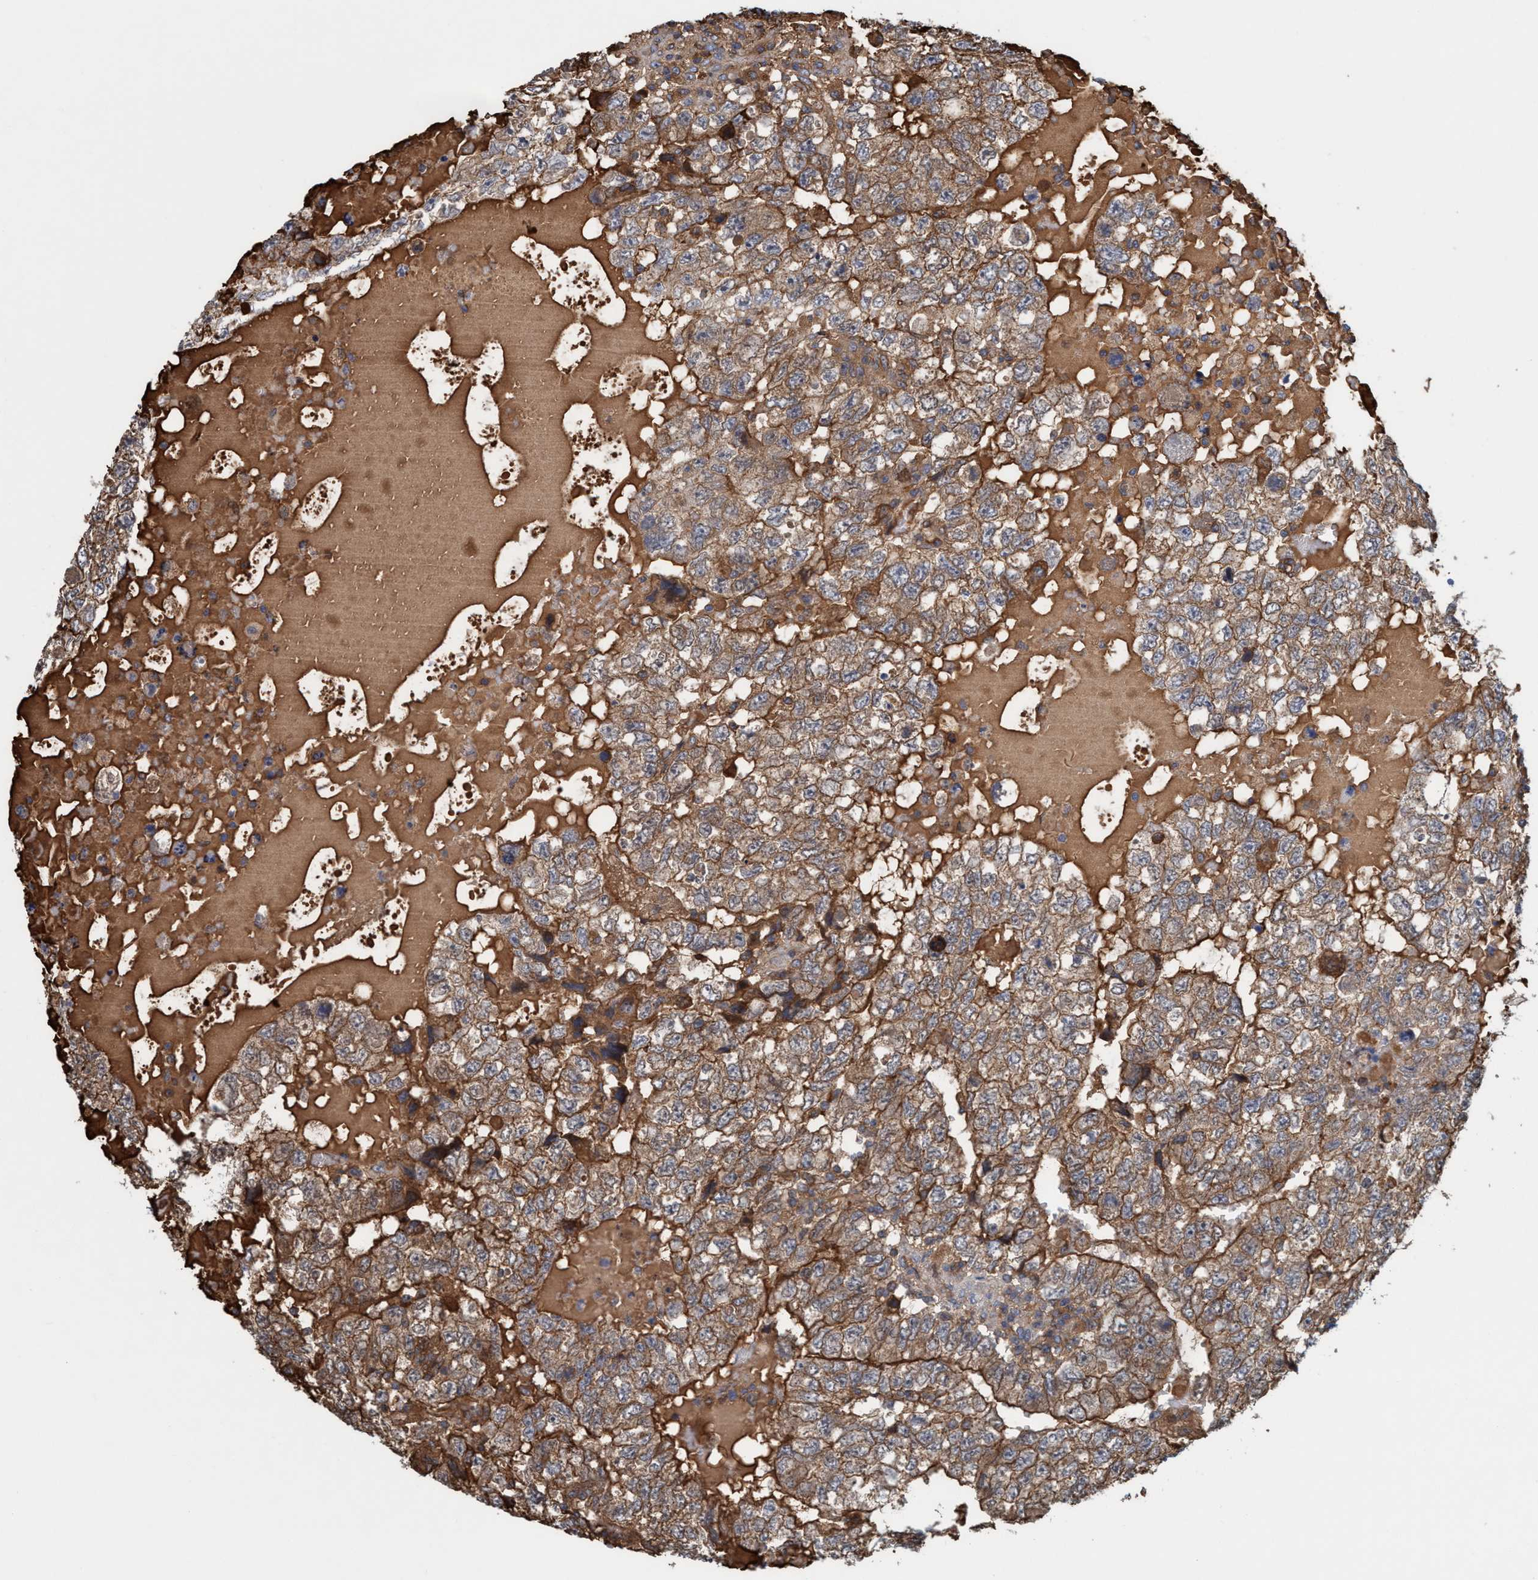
{"staining": {"intensity": "moderate", "quantity": ">75%", "location": "cytoplasmic/membranous"}, "tissue": "testis cancer", "cell_type": "Tumor cells", "image_type": "cancer", "snomed": [{"axis": "morphology", "description": "Carcinoma, Embryonal, NOS"}, {"axis": "topography", "description": "Testis"}], "caption": "Testis cancer (embryonal carcinoma) stained with IHC reveals moderate cytoplasmic/membranous positivity in about >75% of tumor cells. (DAB (3,3'-diaminobenzidine) IHC, brown staining for protein, blue staining for nuclei).", "gene": "SPECC1", "patient": {"sex": "male", "age": 36}}